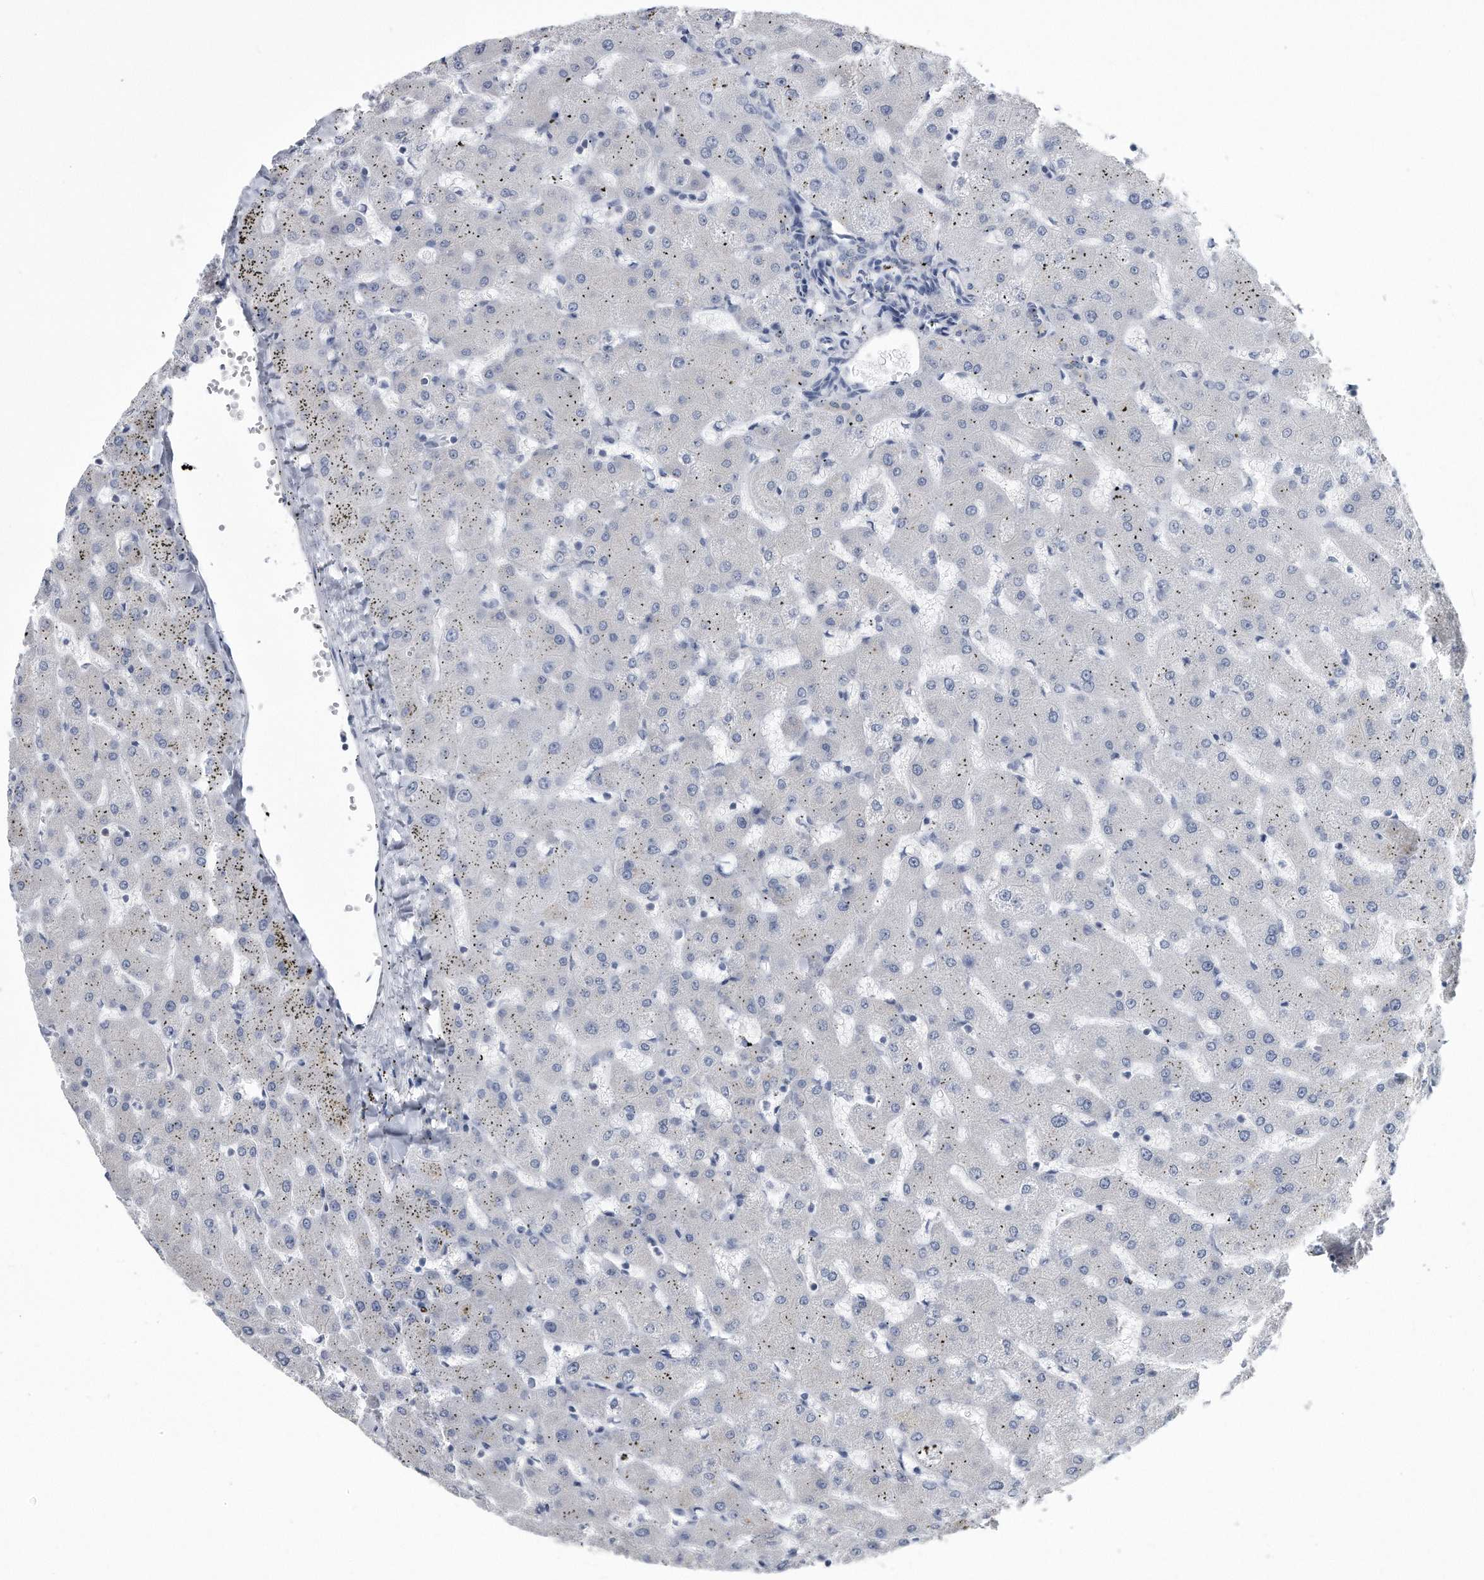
{"staining": {"intensity": "negative", "quantity": "none", "location": "none"}, "tissue": "liver", "cell_type": "Cholangiocytes", "image_type": "normal", "snomed": [{"axis": "morphology", "description": "Normal tissue, NOS"}, {"axis": "topography", "description": "Liver"}], "caption": "Normal liver was stained to show a protein in brown. There is no significant expression in cholangiocytes.", "gene": "PYGB", "patient": {"sex": "female", "age": 63}}